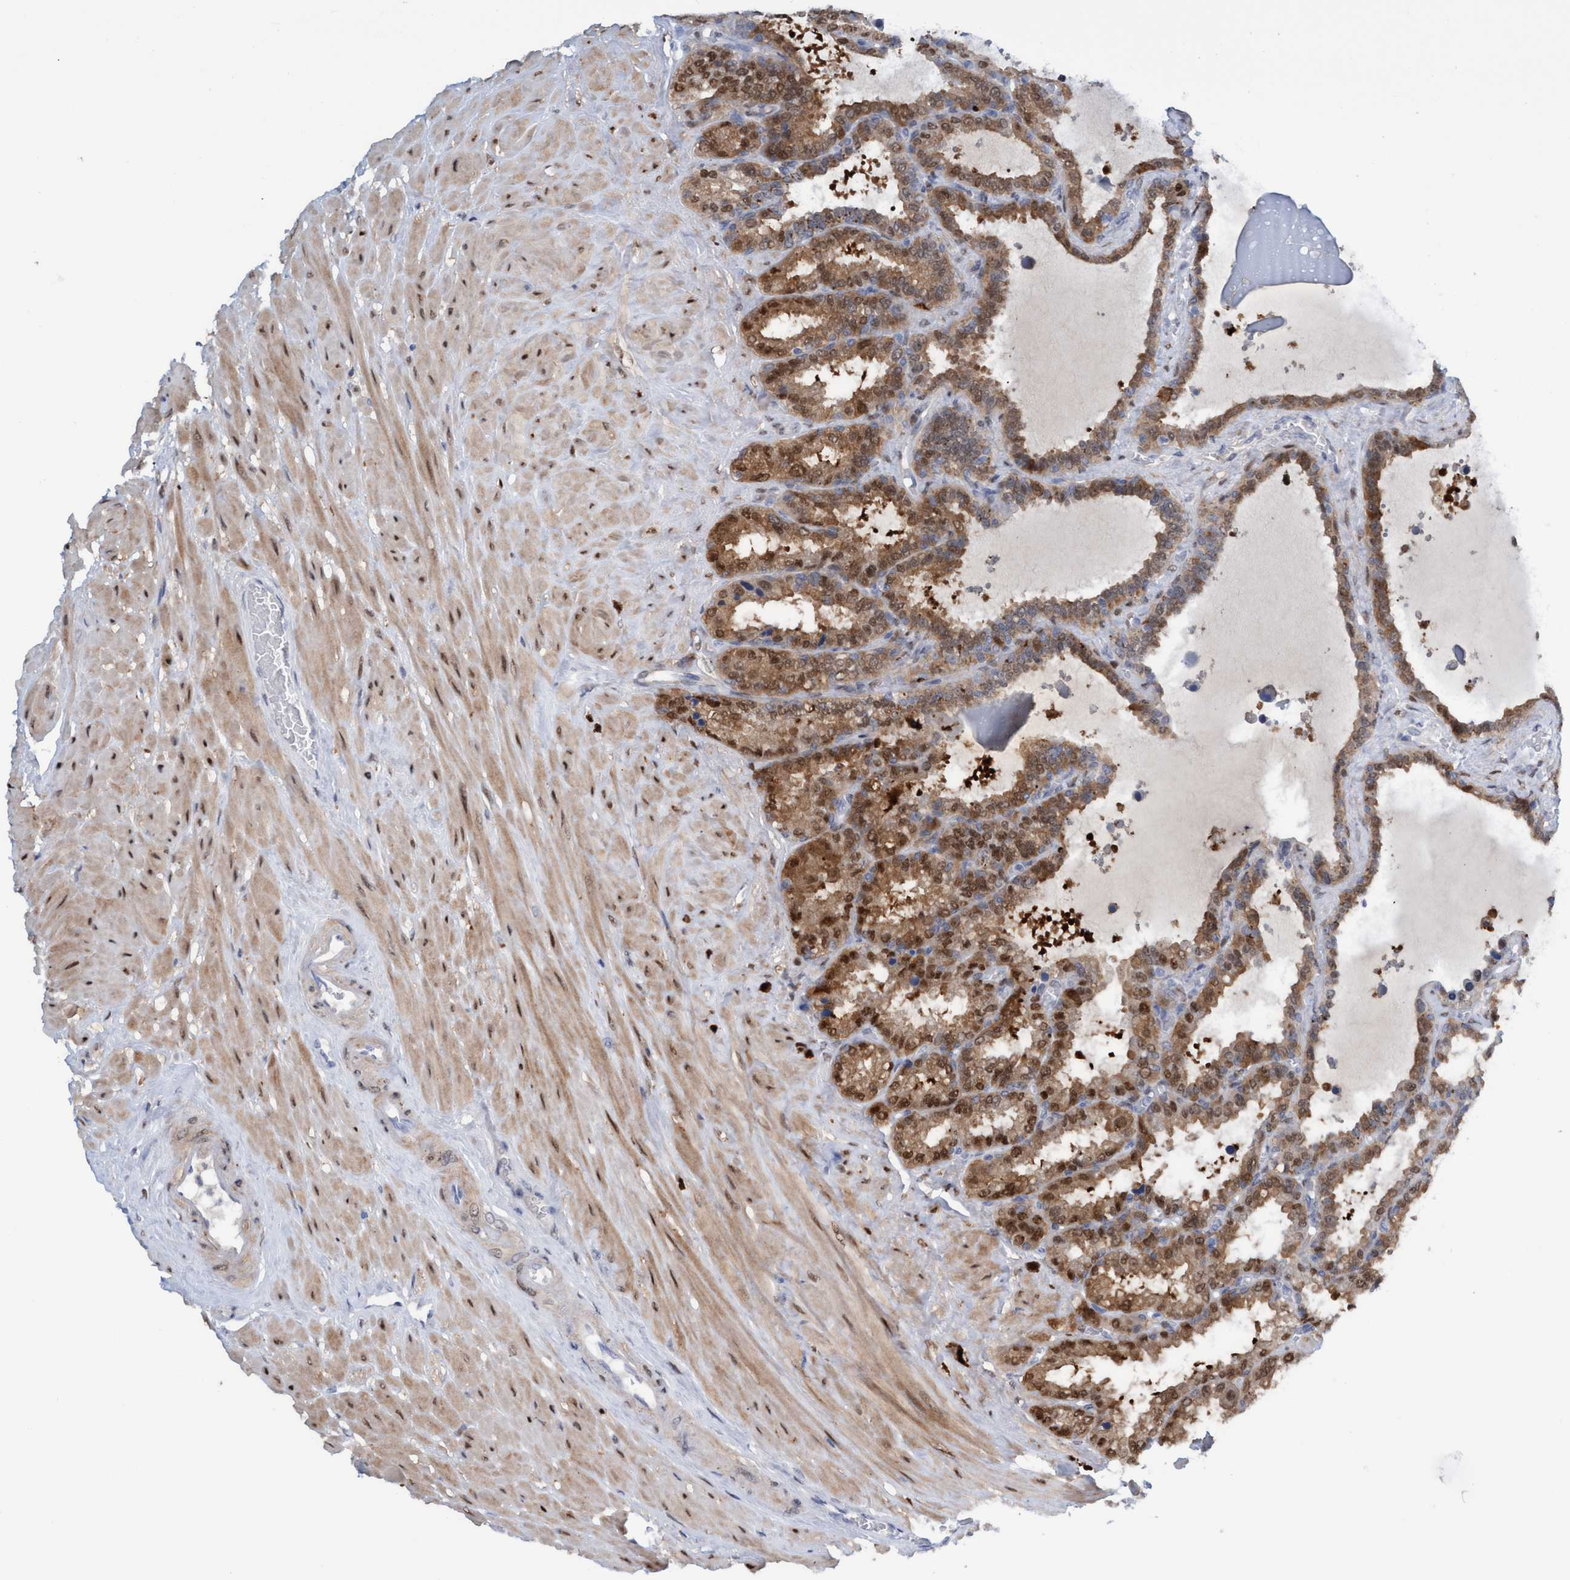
{"staining": {"intensity": "moderate", "quantity": ">75%", "location": "cytoplasmic/membranous,nuclear"}, "tissue": "seminal vesicle", "cell_type": "Glandular cells", "image_type": "normal", "snomed": [{"axis": "morphology", "description": "Normal tissue, NOS"}, {"axis": "topography", "description": "Seminal veicle"}], "caption": "Immunohistochemistry (IHC) staining of unremarkable seminal vesicle, which reveals medium levels of moderate cytoplasmic/membranous,nuclear staining in about >75% of glandular cells indicating moderate cytoplasmic/membranous,nuclear protein expression. The staining was performed using DAB (3,3'-diaminobenzidine) (brown) for protein detection and nuclei were counterstained in hematoxylin (blue).", "gene": "PINX1", "patient": {"sex": "male", "age": 46}}